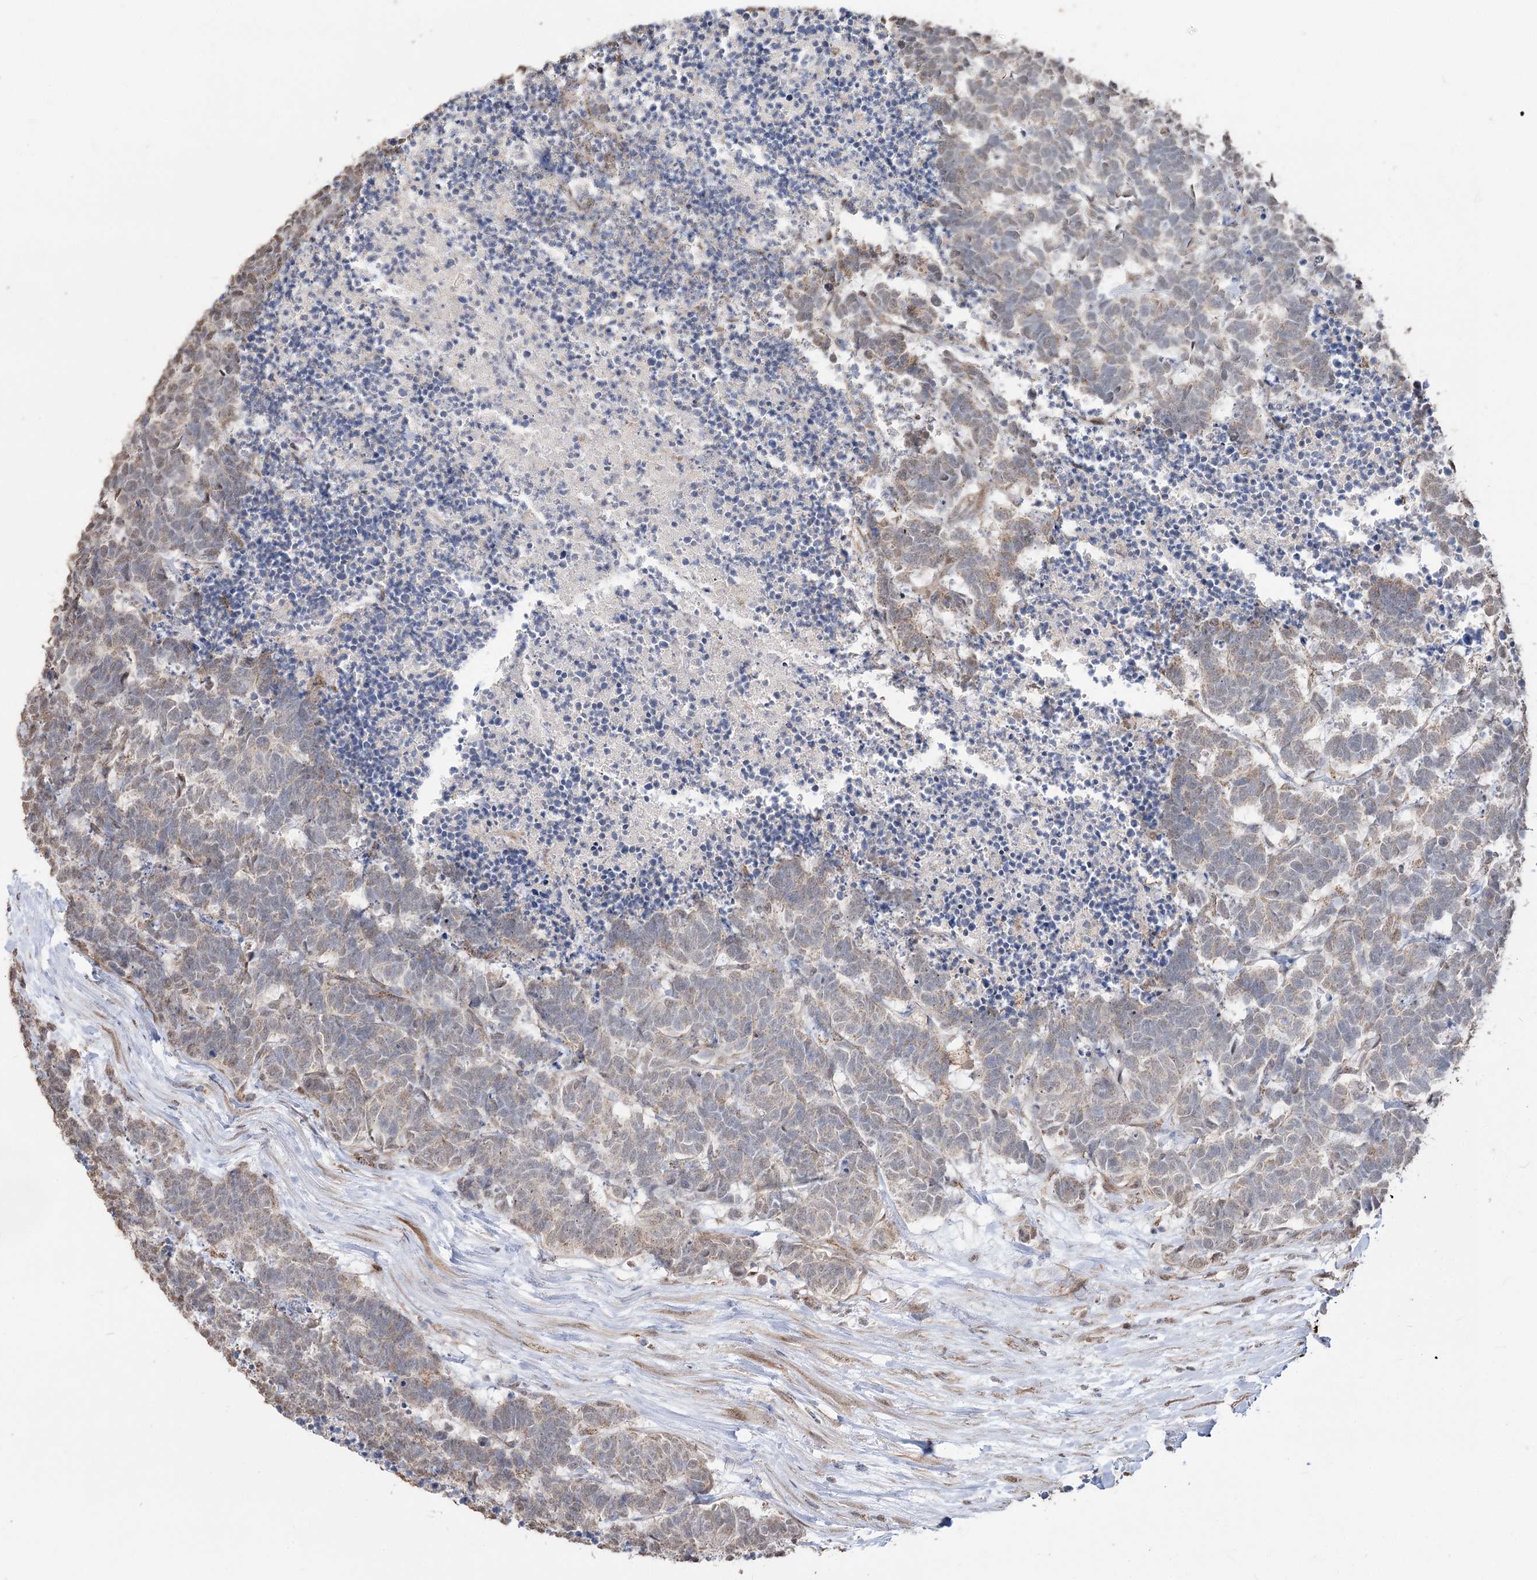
{"staining": {"intensity": "weak", "quantity": ">75%", "location": "cytoplasmic/membranous"}, "tissue": "carcinoid", "cell_type": "Tumor cells", "image_type": "cancer", "snomed": [{"axis": "morphology", "description": "Carcinoma, NOS"}, {"axis": "morphology", "description": "Carcinoid, malignant, NOS"}, {"axis": "topography", "description": "Urinary bladder"}], "caption": "A low amount of weak cytoplasmic/membranous expression is identified in approximately >75% of tumor cells in carcinoid (malignant) tissue.", "gene": "ZSCAN23", "patient": {"sex": "male", "age": 57}}